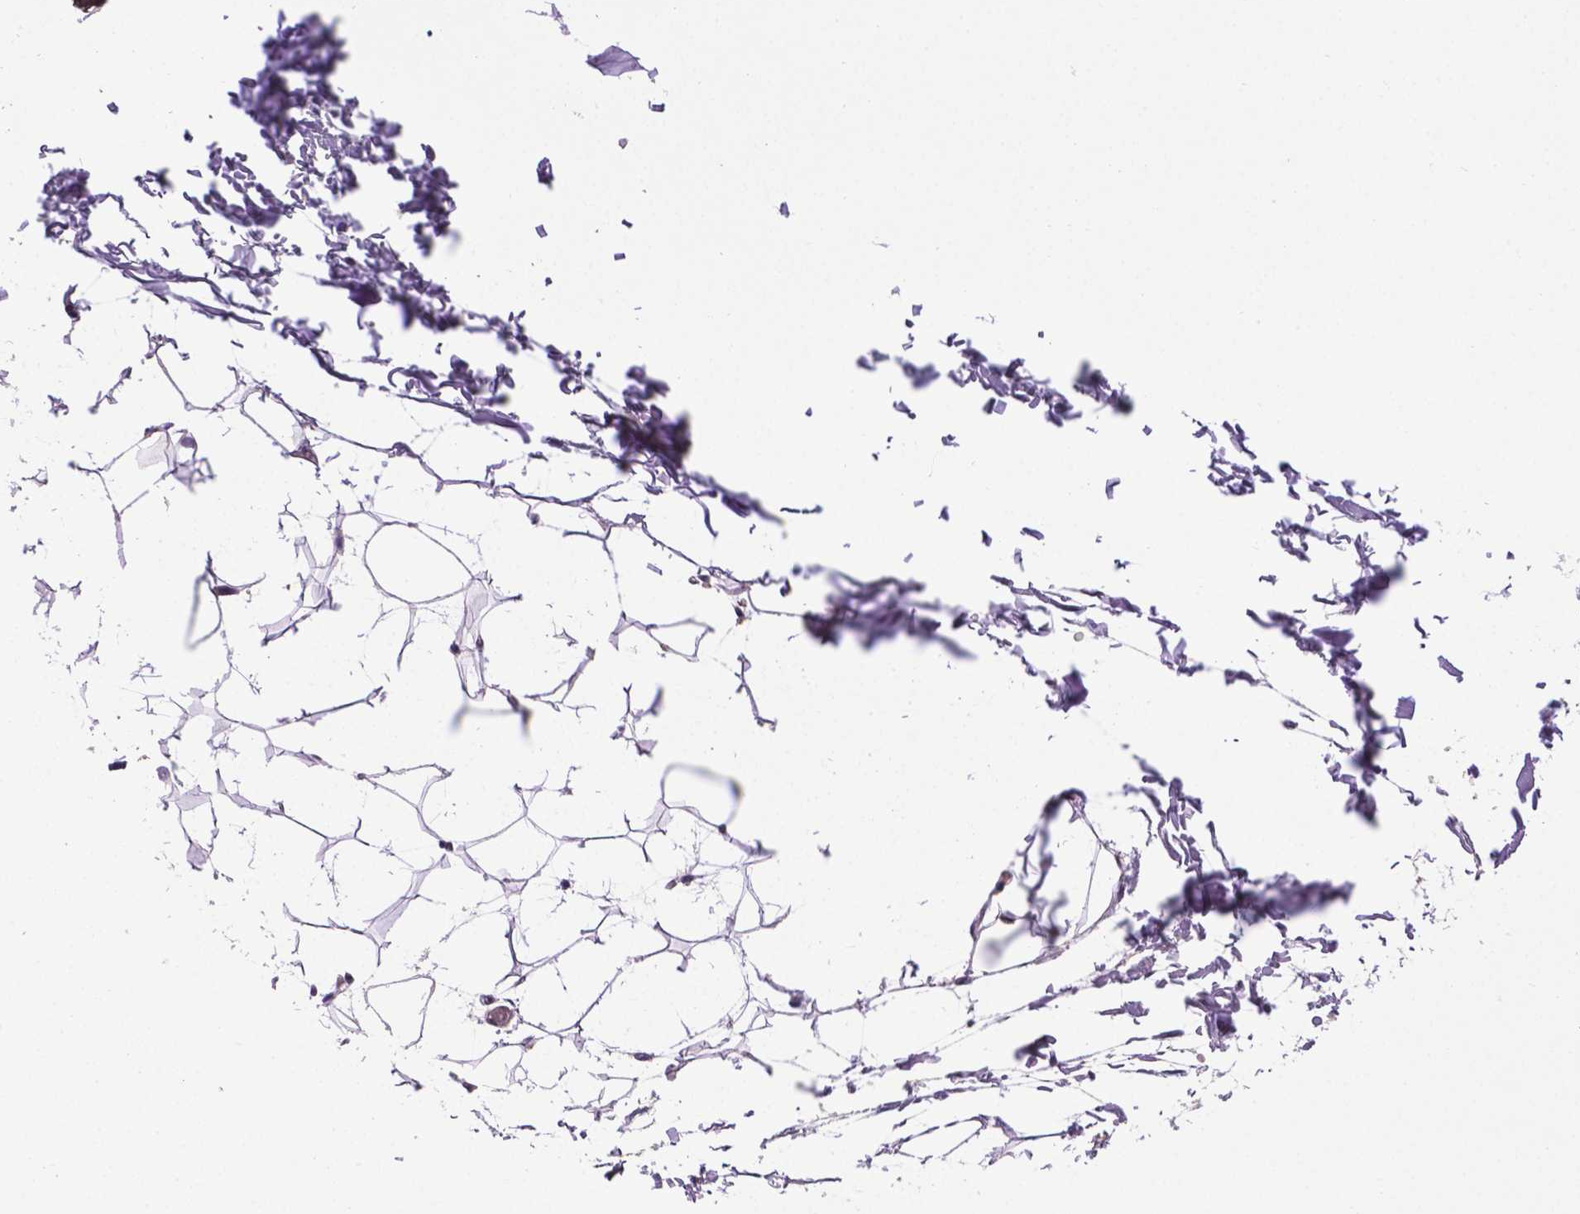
{"staining": {"intensity": "weak", "quantity": ">75%", "location": "nuclear"}, "tissue": "breast", "cell_type": "Adipocytes", "image_type": "normal", "snomed": [{"axis": "morphology", "description": "Normal tissue, NOS"}, {"axis": "topography", "description": "Skin"}, {"axis": "topography", "description": "Breast"}], "caption": "High-magnification brightfield microscopy of unremarkable breast stained with DAB (3,3'-diaminobenzidine) (brown) and counterstained with hematoxylin (blue). adipocytes exhibit weak nuclear positivity is appreciated in approximately>75% of cells. (brown staining indicates protein expression, while blue staining denotes nuclei).", "gene": "ENSG00000289700", "patient": {"sex": "female", "age": 43}}